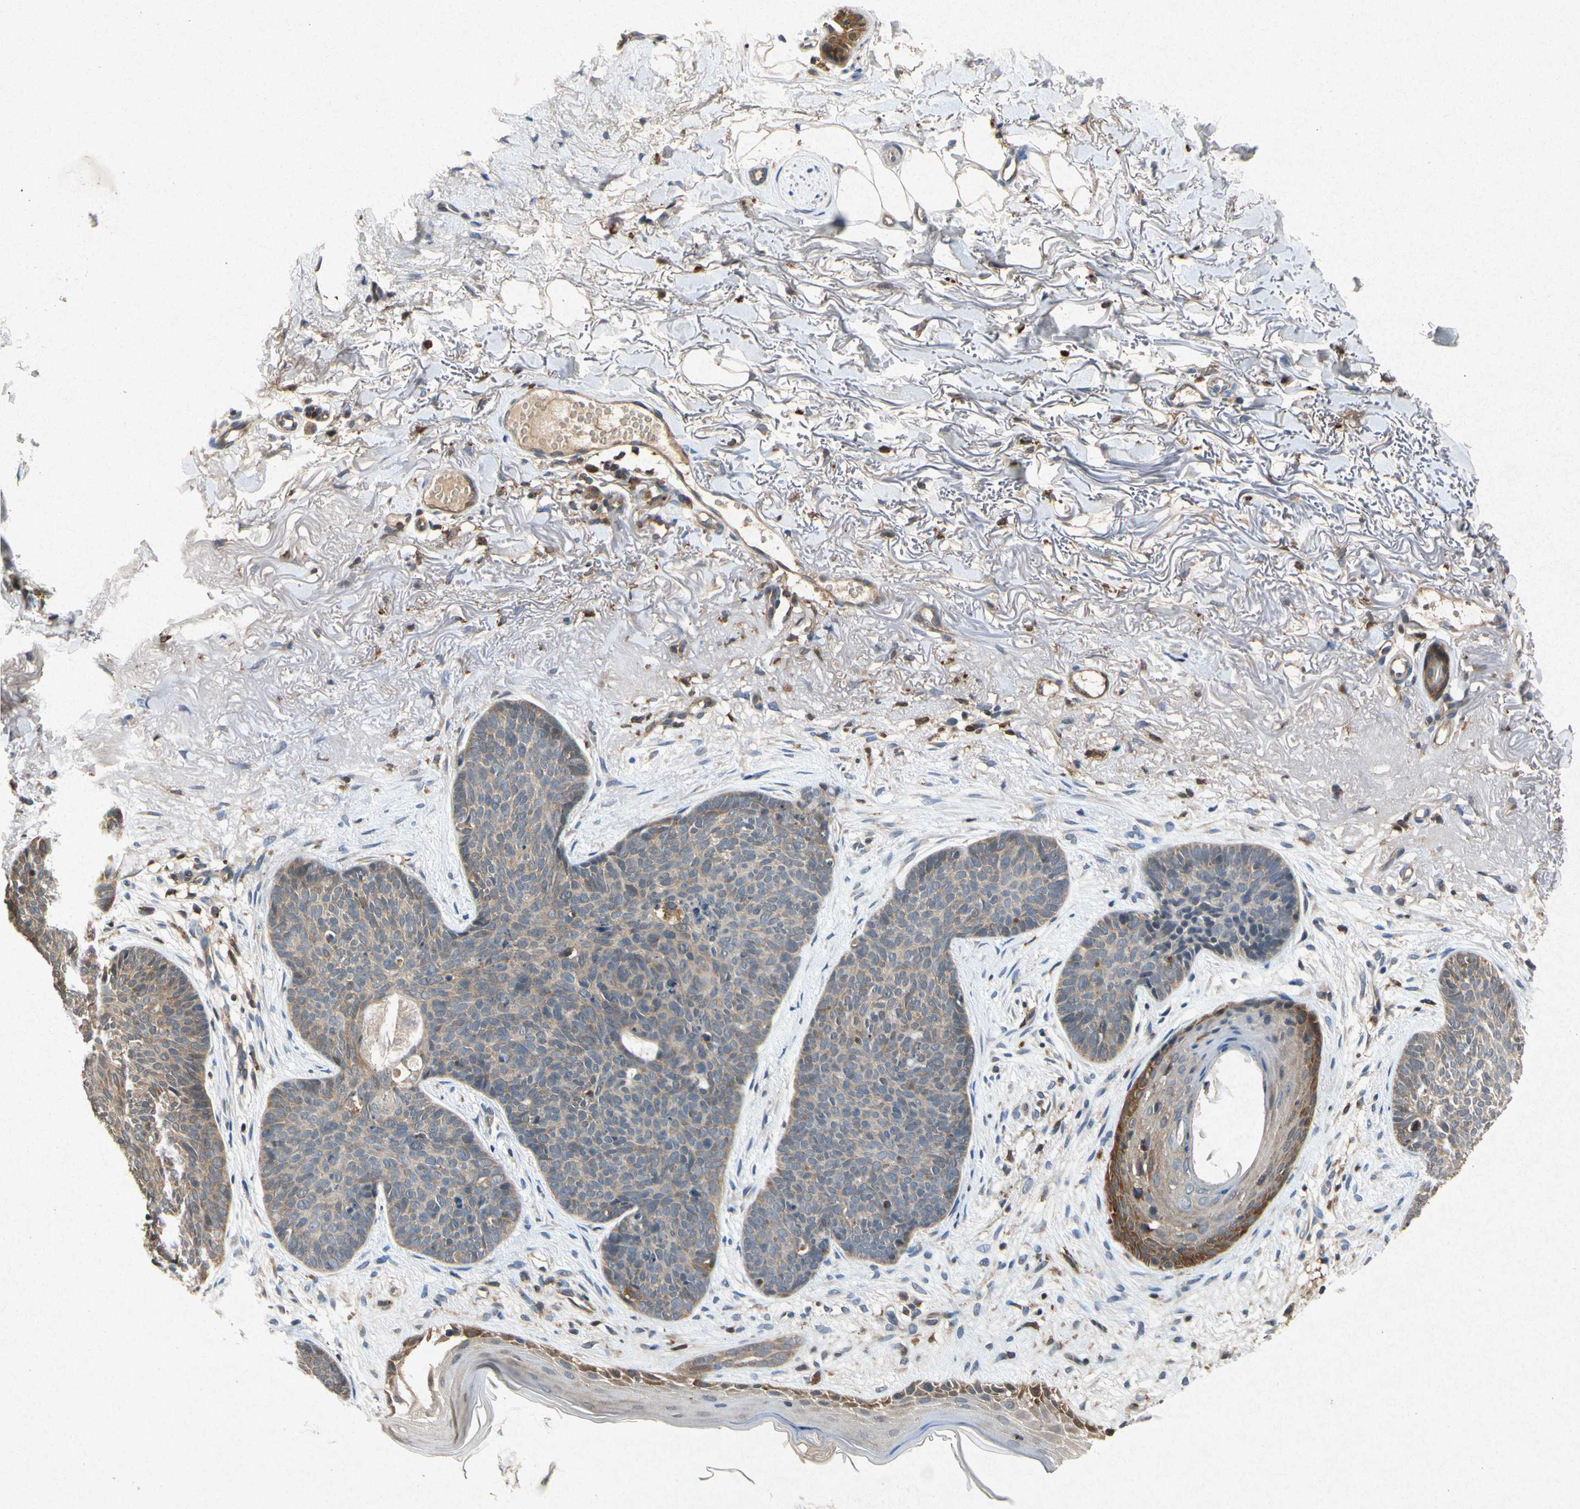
{"staining": {"intensity": "weak", "quantity": ">75%", "location": "cytoplasmic/membranous"}, "tissue": "skin cancer", "cell_type": "Tumor cells", "image_type": "cancer", "snomed": [{"axis": "morphology", "description": "Normal tissue, NOS"}, {"axis": "morphology", "description": "Basal cell carcinoma"}, {"axis": "topography", "description": "Skin"}], "caption": "Immunohistochemical staining of basal cell carcinoma (skin) displays low levels of weak cytoplasmic/membranous positivity in about >75% of tumor cells.", "gene": "RPS6KA1", "patient": {"sex": "female", "age": 70}}